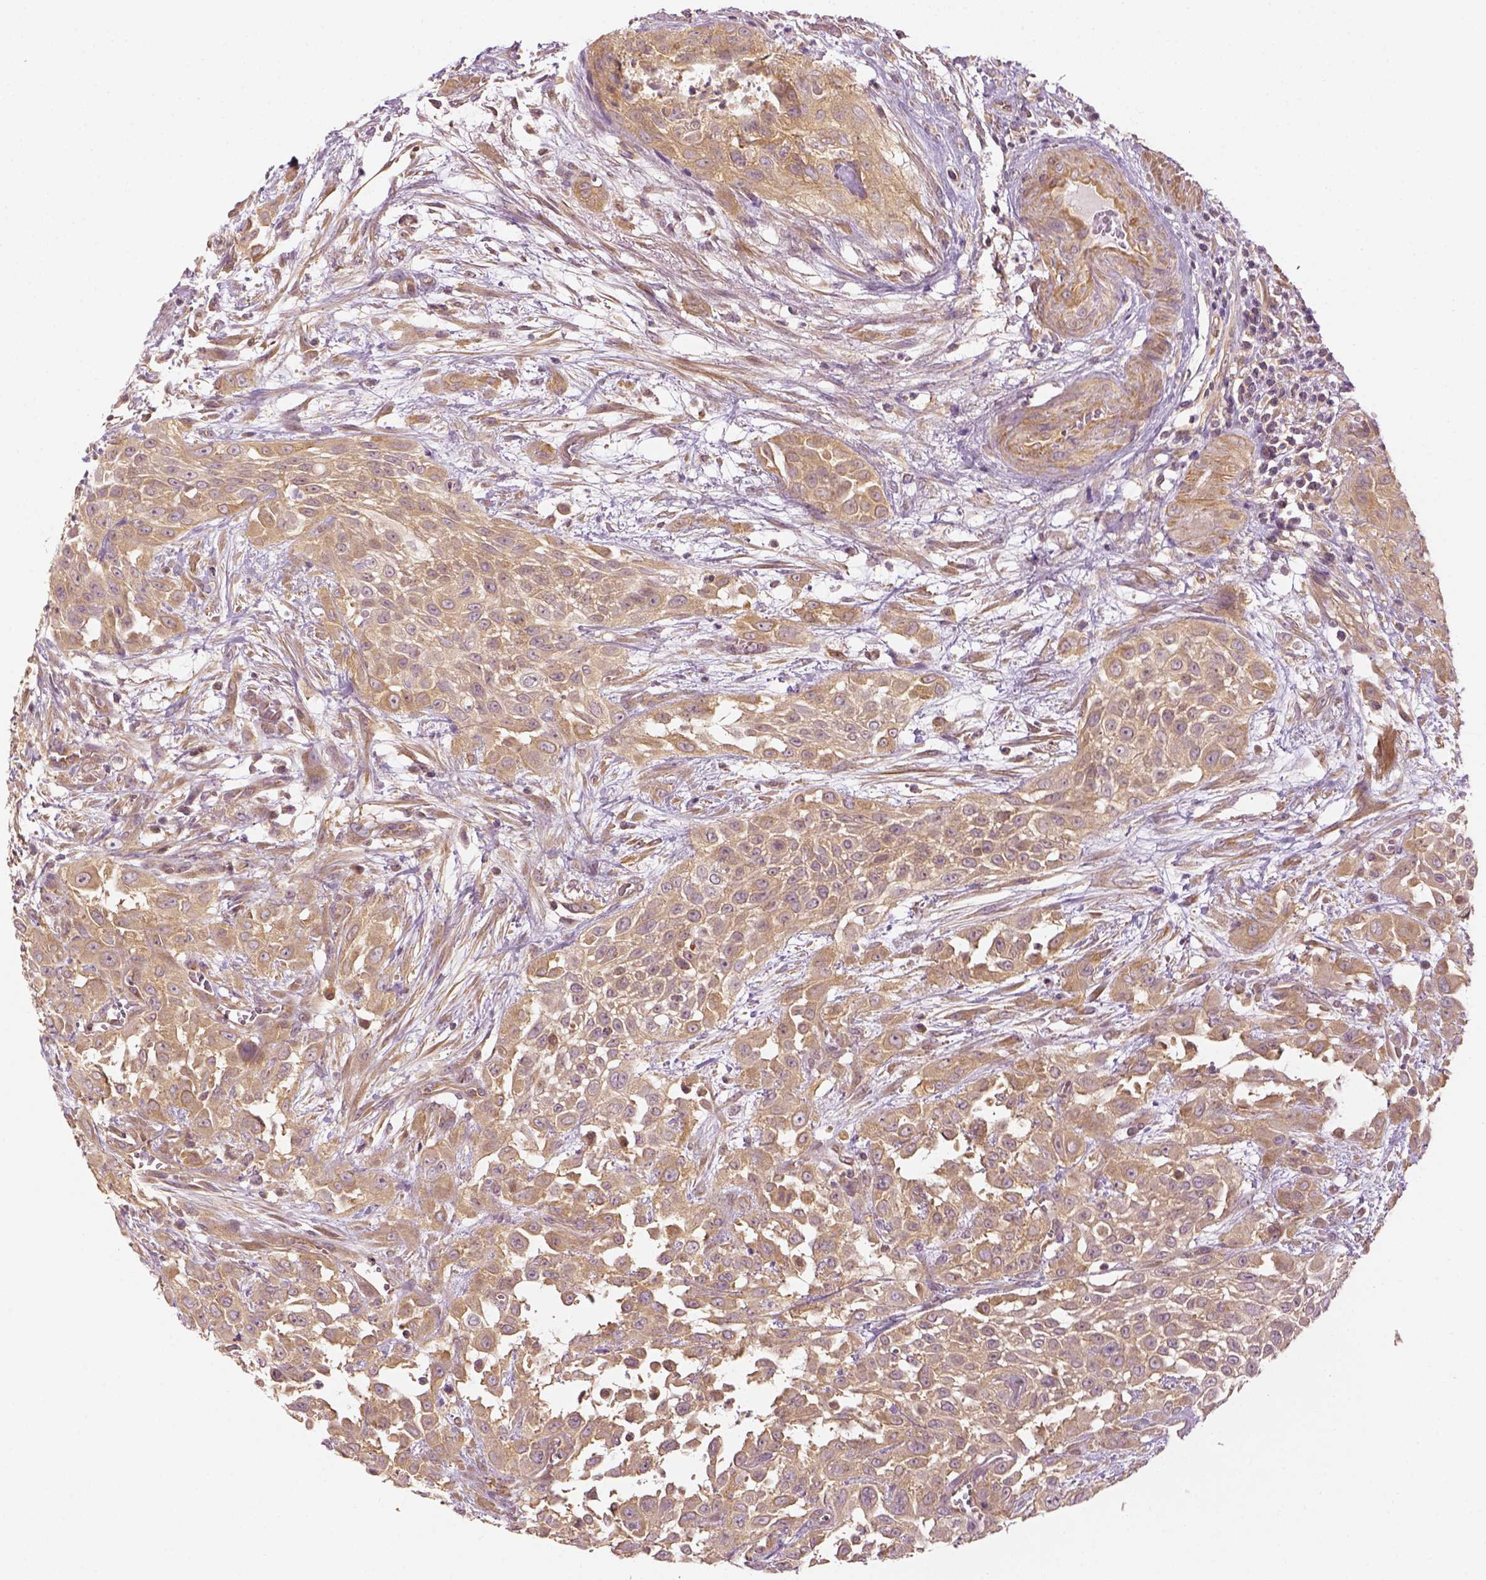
{"staining": {"intensity": "moderate", "quantity": ">75%", "location": "cytoplasmic/membranous"}, "tissue": "urothelial cancer", "cell_type": "Tumor cells", "image_type": "cancer", "snomed": [{"axis": "morphology", "description": "Urothelial carcinoma, High grade"}, {"axis": "topography", "description": "Urinary bladder"}], "caption": "Urothelial carcinoma (high-grade) was stained to show a protein in brown. There is medium levels of moderate cytoplasmic/membranous positivity in about >75% of tumor cells. The protein of interest is shown in brown color, while the nuclei are stained blue.", "gene": "PAIP1", "patient": {"sex": "male", "age": 57}}